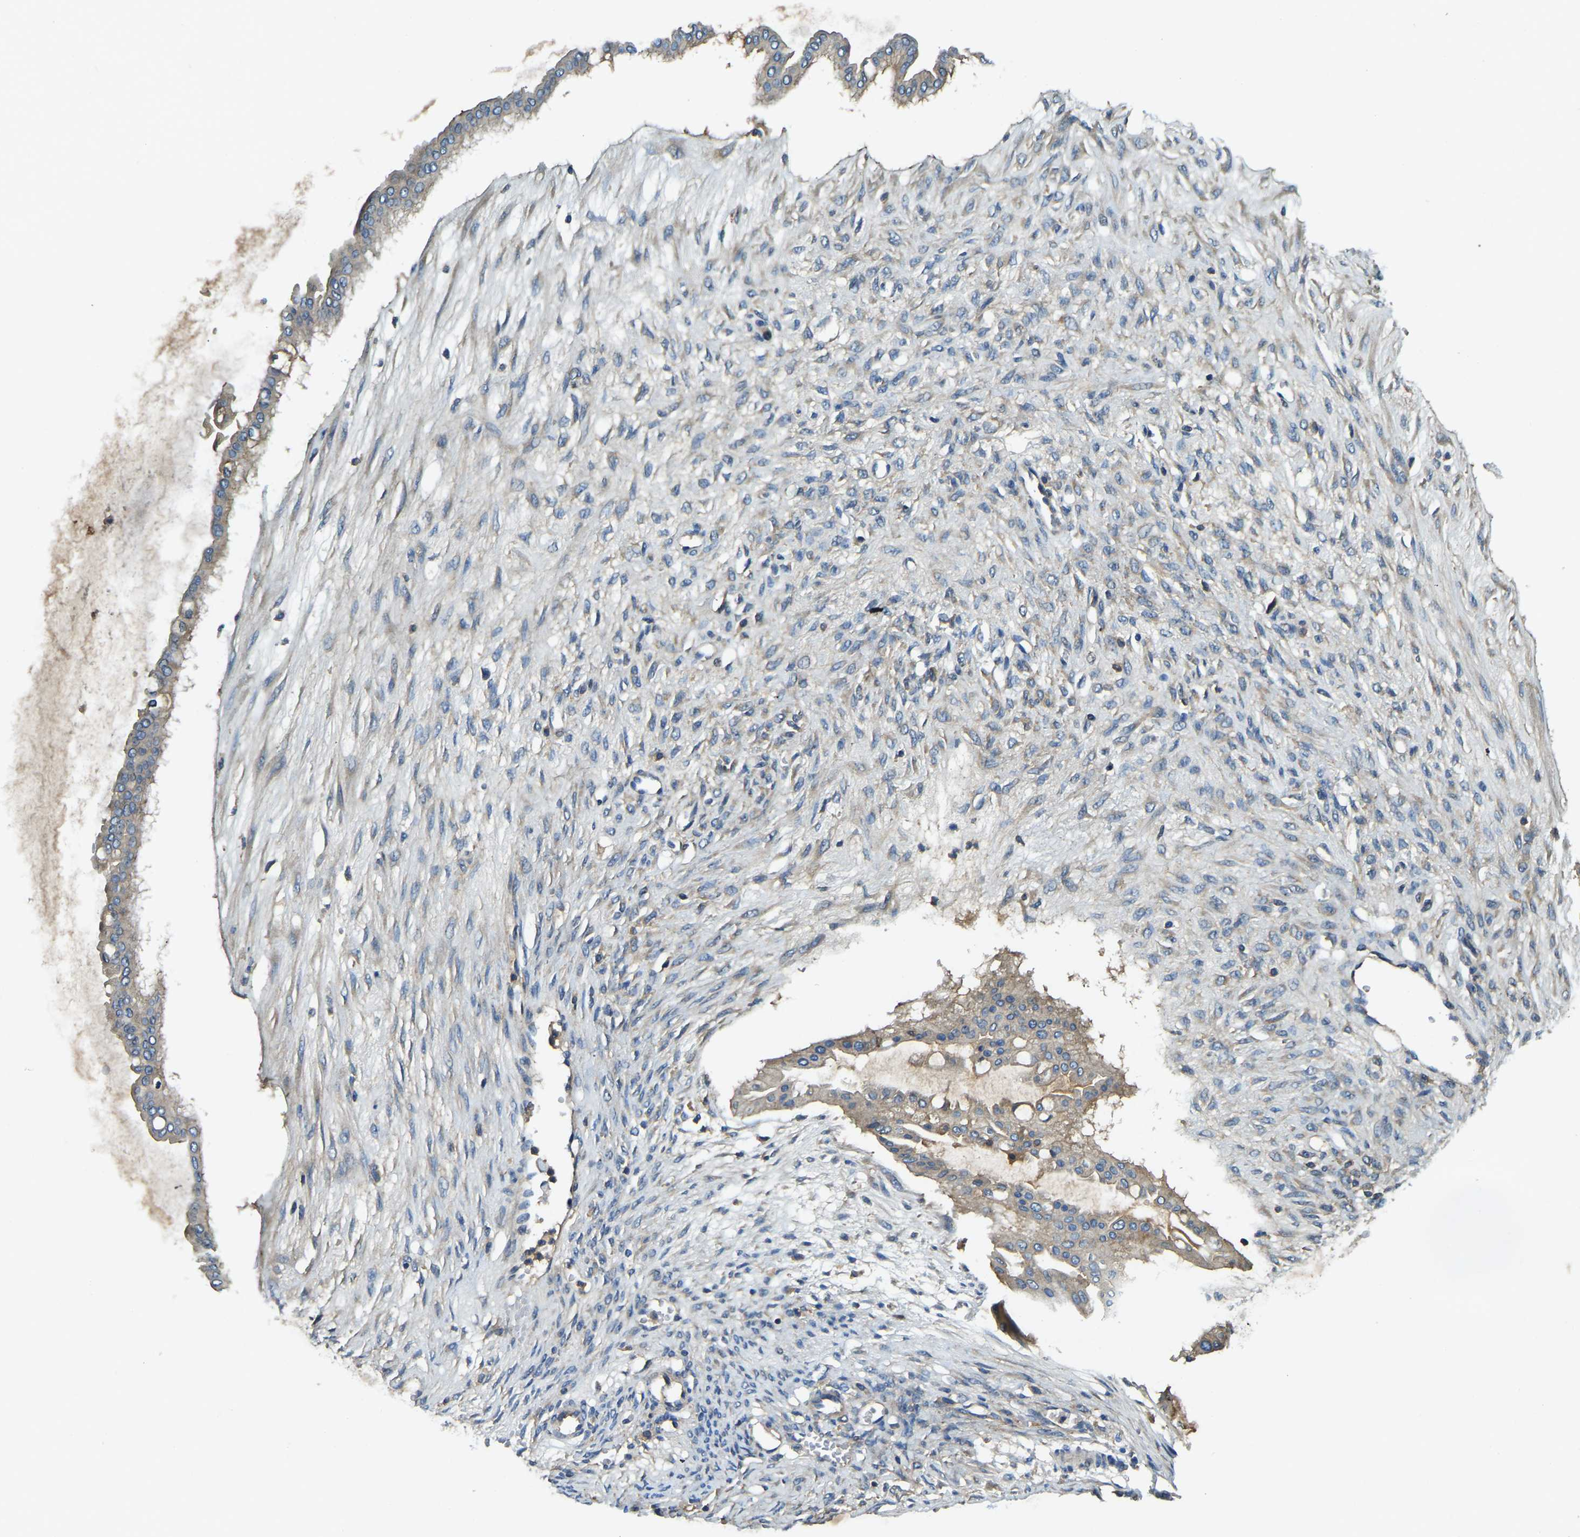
{"staining": {"intensity": "weak", "quantity": ">75%", "location": "cytoplasmic/membranous"}, "tissue": "ovarian cancer", "cell_type": "Tumor cells", "image_type": "cancer", "snomed": [{"axis": "morphology", "description": "Cystadenocarcinoma, mucinous, NOS"}, {"axis": "topography", "description": "Ovary"}], "caption": "Brown immunohistochemical staining in human ovarian cancer exhibits weak cytoplasmic/membranous expression in approximately >75% of tumor cells.", "gene": "ATP8B1", "patient": {"sex": "female", "age": 73}}